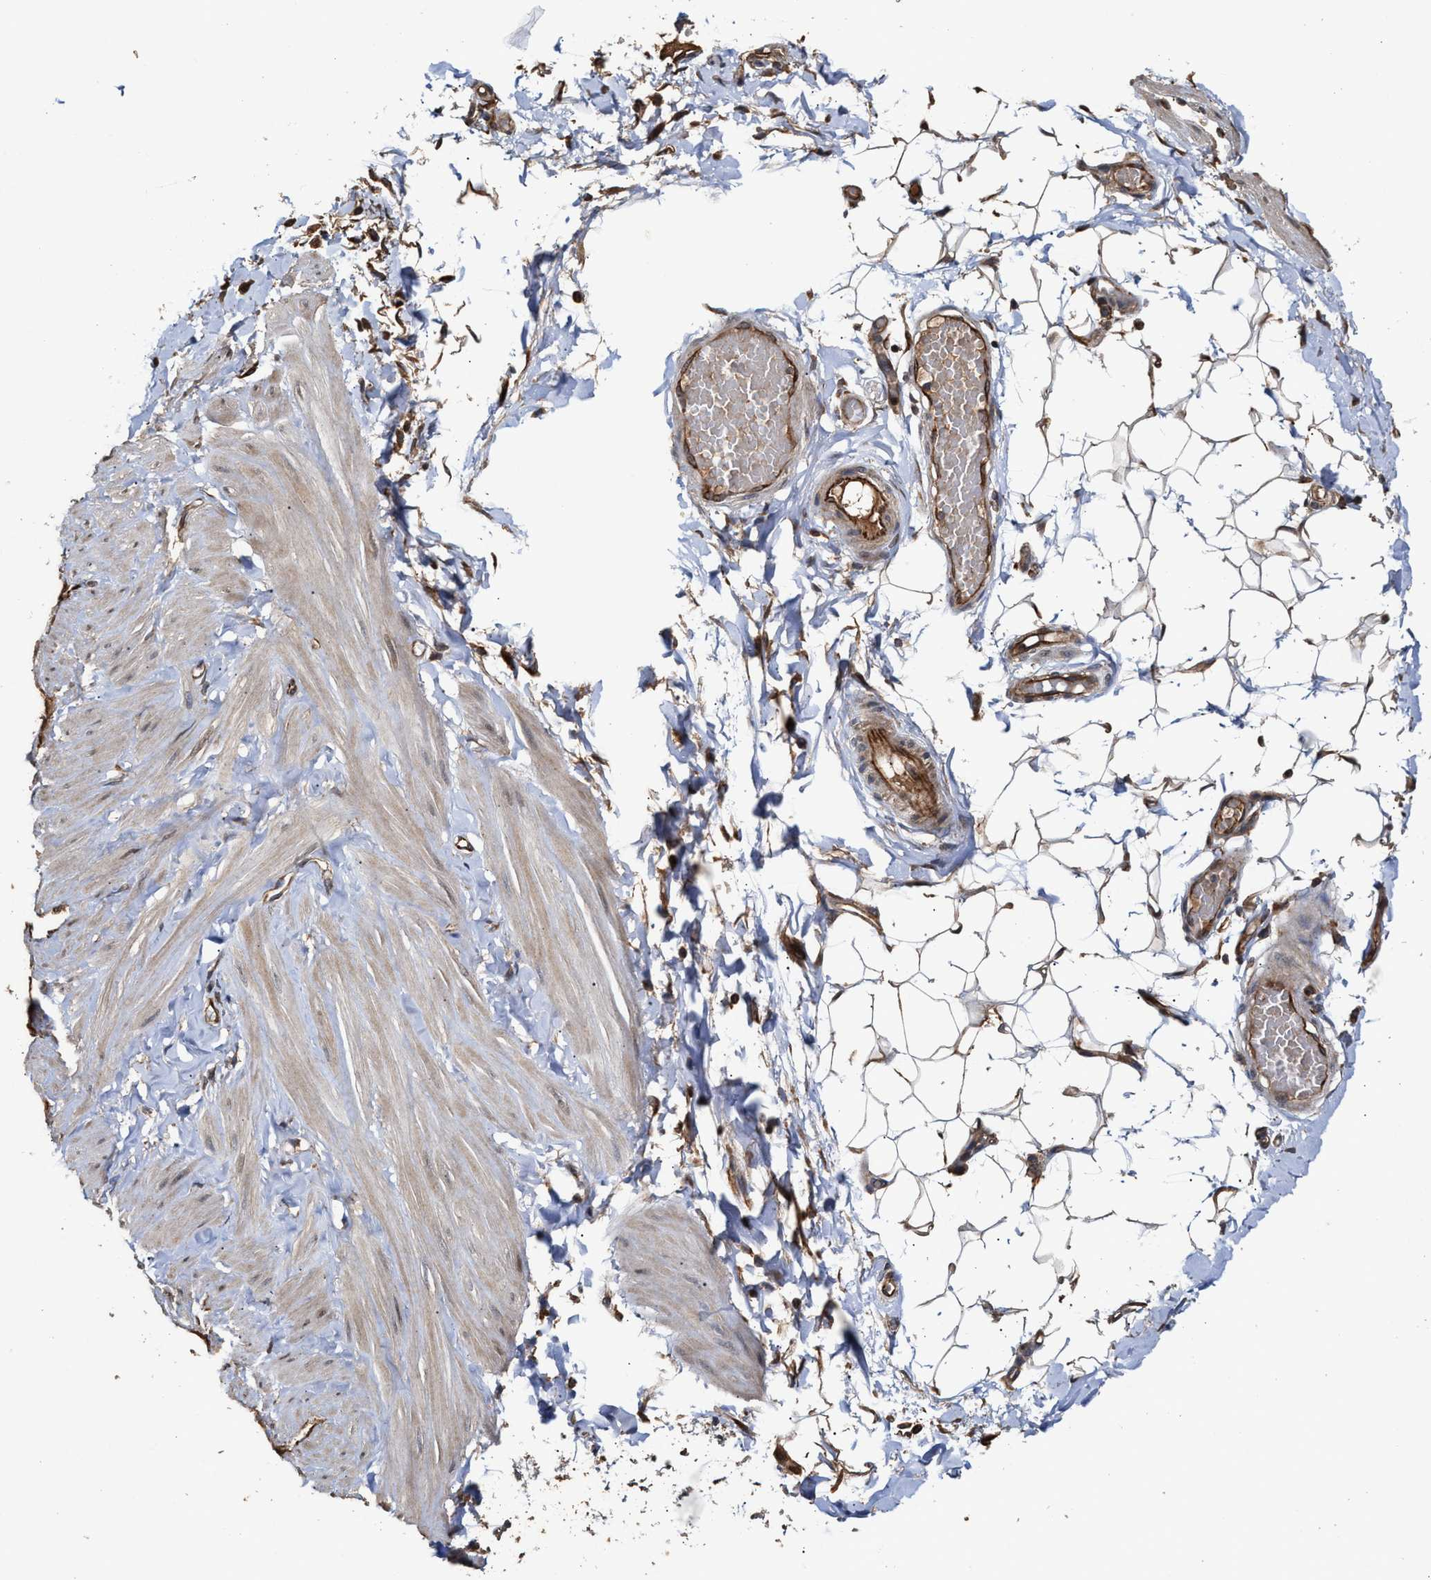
{"staining": {"intensity": "moderate", "quantity": ">75%", "location": "cytoplasmic/membranous"}, "tissue": "adipose tissue", "cell_type": "Adipocytes", "image_type": "normal", "snomed": [{"axis": "morphology", "description": "Normal tissue, NOS"}, {"axis": "topography", "description": "Adipose tissue"}, {"axis": "topography", "description": "Vascular tissue"}, {"axis": "topography", "description": "Peripheral nerve tissue"}], "caption": "Immunohistochemistry of benign human adipose tissue displays medium levels of moderate cytoplasmic/membranous expression in approximately >75% of adipocytes.", "gene": "ZNHIT6", "patient": {"sex": "male", "age": 25}}